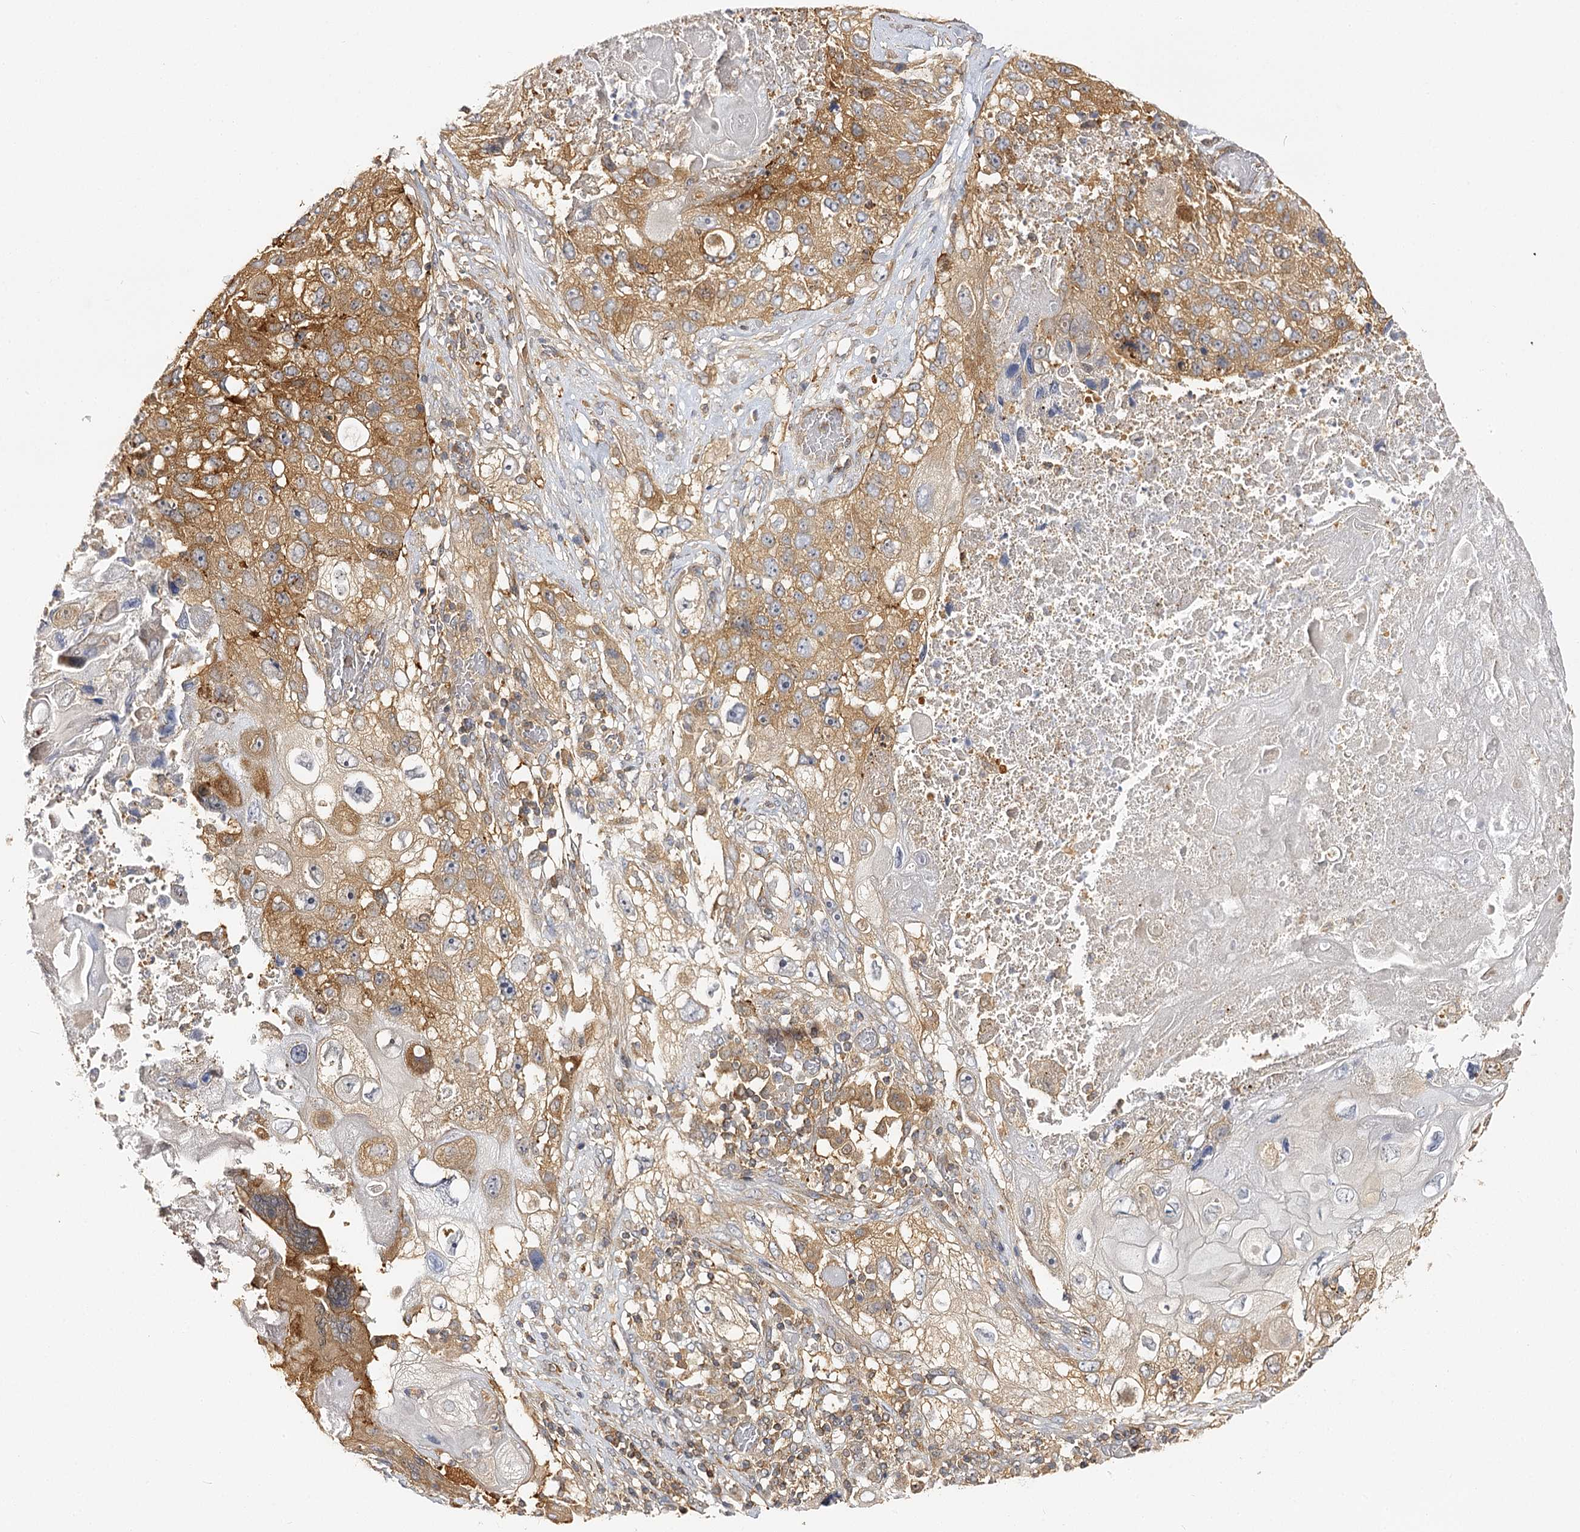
{"staining": {"intensity": "moderate", "quantity": "25%-75%", "location": "cytoplasmic/membranous"}, "tissue": "lung cancer", "cell_type": "Tumor cells", "image_type": "cancer", "snomed": [{"axis": "morphology", "description": "Squamous cell carcinoma, NOS"}, {"axis": "topography", "description": "Lung"}], "caption": "Lung cancer (squamous cell carcinoma) stained with immunohistochemistry demonstrates moderate cytoplasmic/membranous staining in approximately 25%-75% of tumor cells. (Brightfield microscopy of DAB IHC at high magnification).", "gene": "SEC24B", "patient": {"sex": "male", "age": 61}}